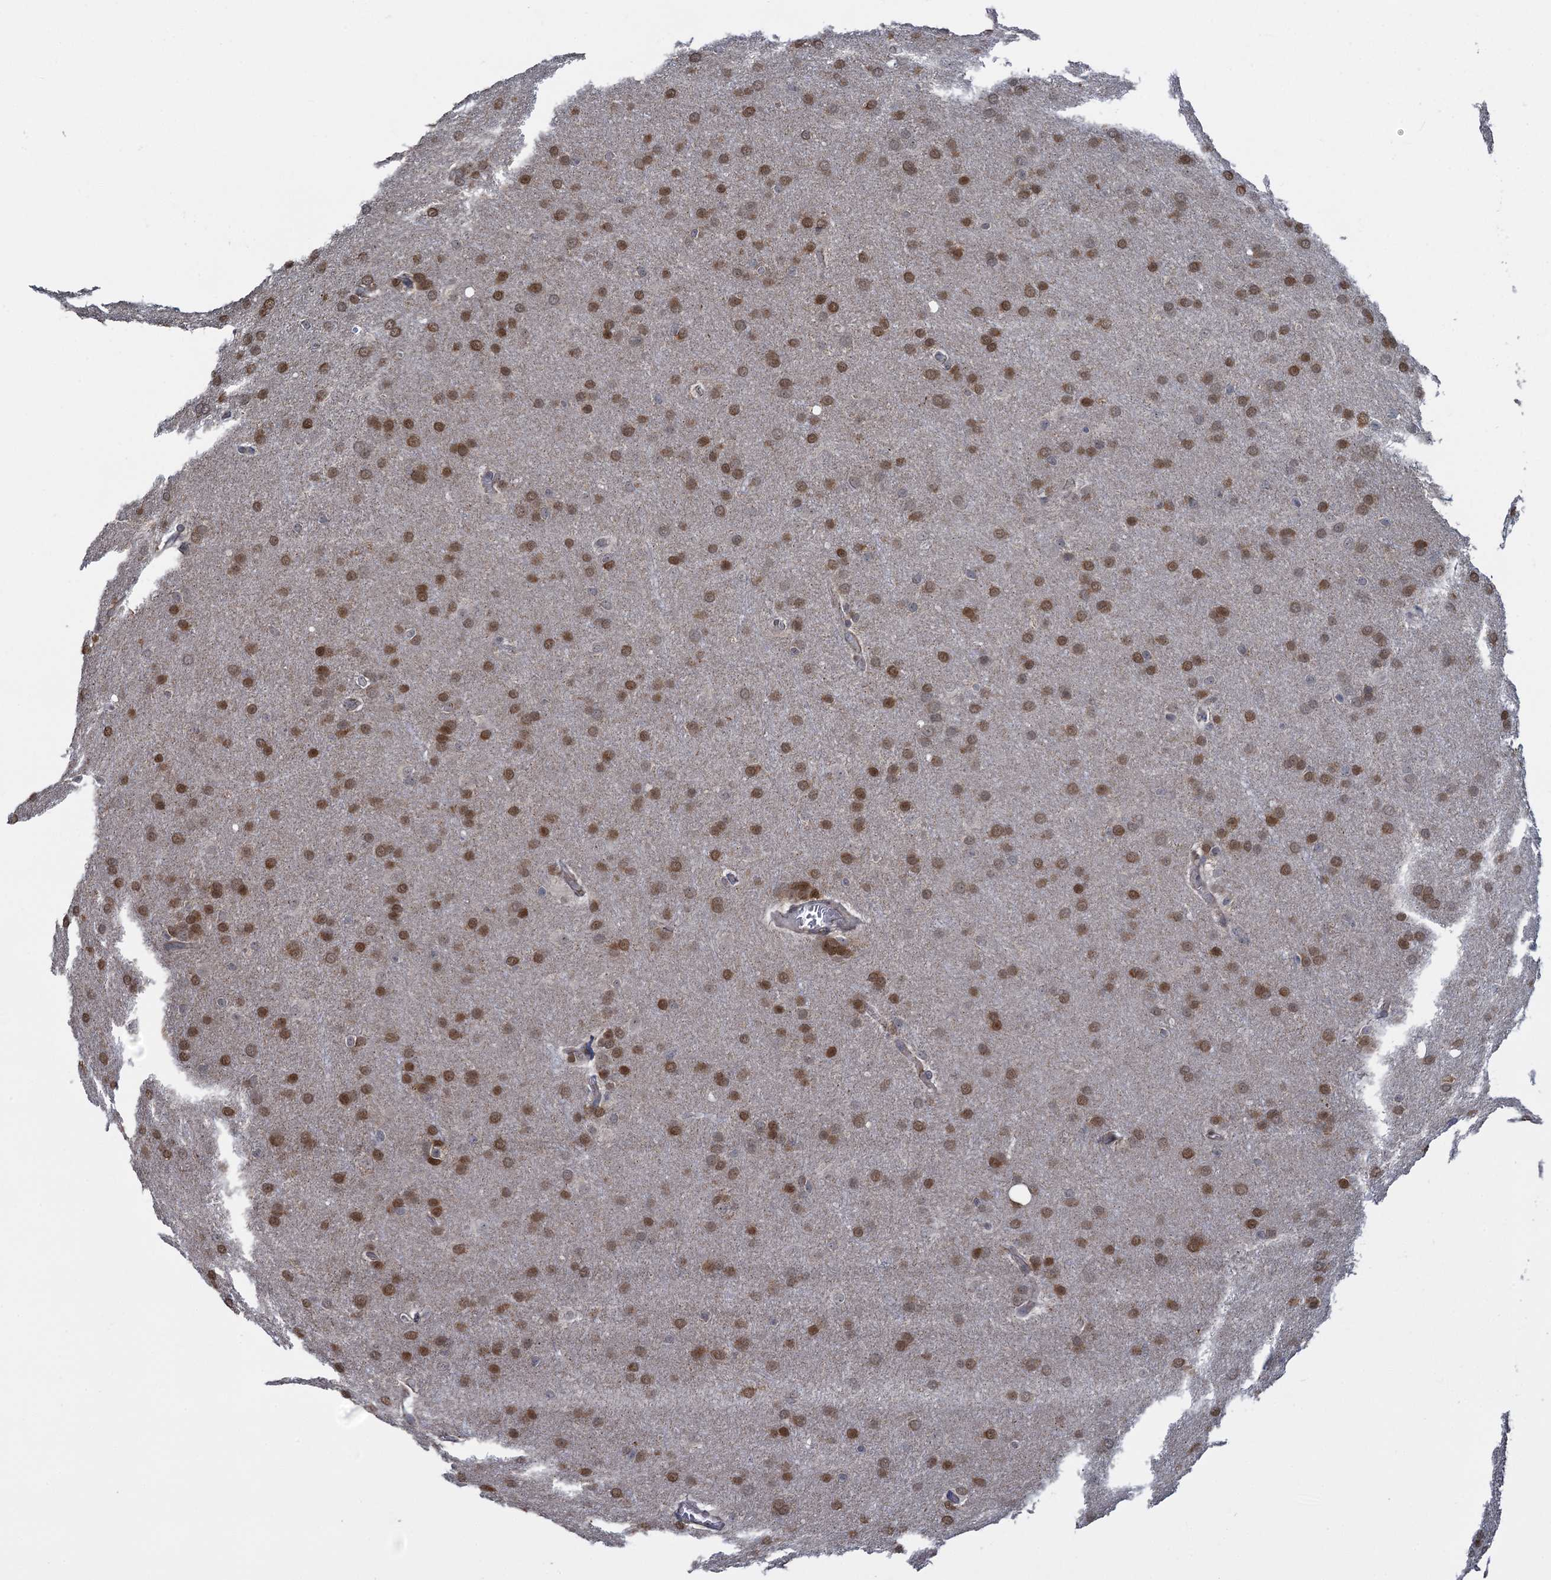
{"staining": {"intensity": "moderate", "quantity": ">75%", "location": "cytoplasmic/membranous,nuclear"}, "tissue": "glioma", "cell_type": "Tumor cells", "image_type": "cancer", "snomed": [{"axis": "morphology", "description": "Glioma, malignant, Low grade"}, {"axis": "topography", "description": "Brain"}], "caption": "Human malignant glioma (low-grade) stained for a protein (brown) reveals moderate cytoplasmic/membranous and nuclear positive positivity in approximately >75% of tumor cells.", "gene": "CCDC102A", "patient": {"sex": "female", "age": 32}}